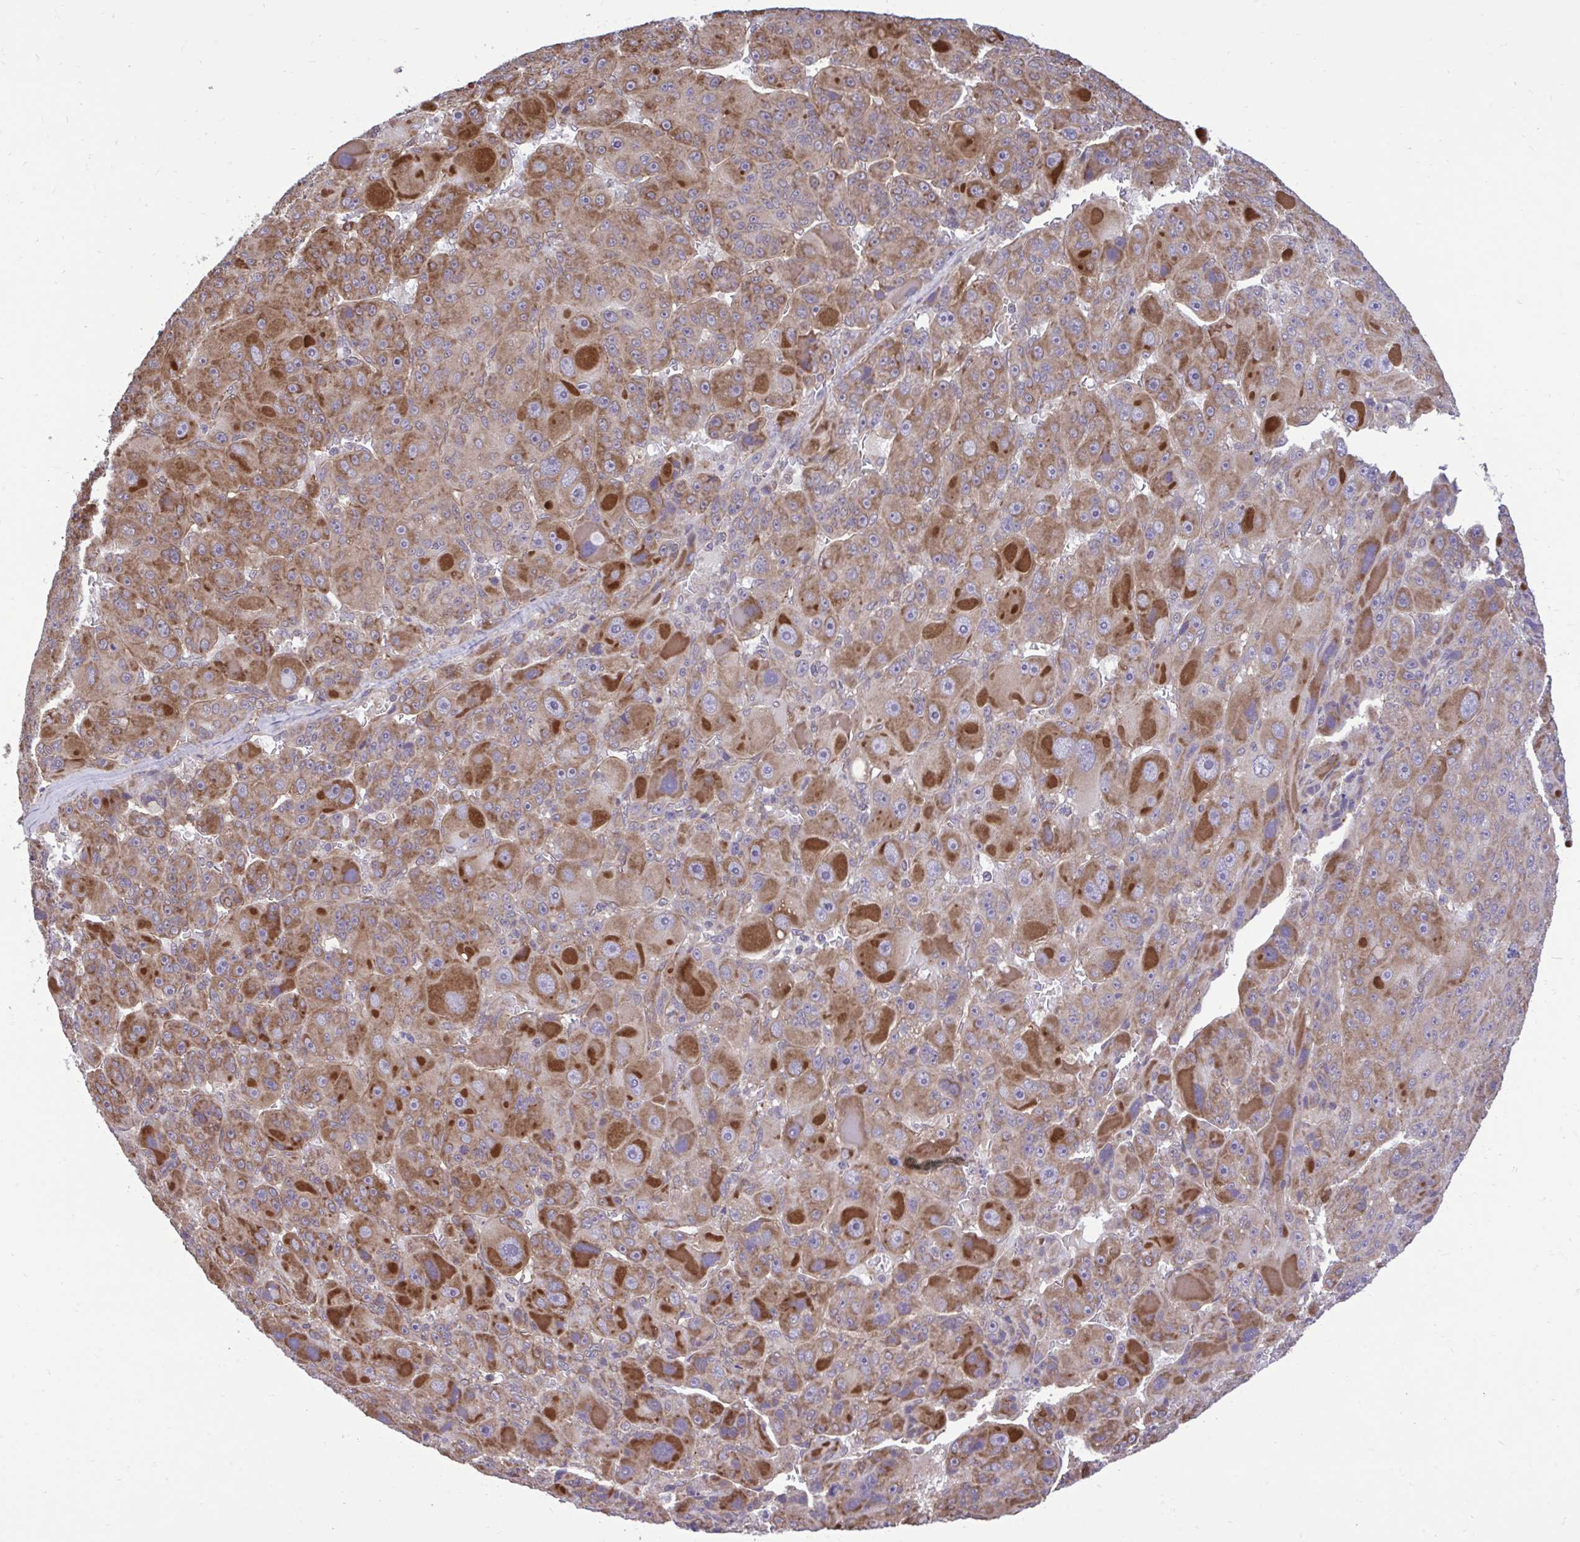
{"staining": {"intensity": "moderate", "quantity": ">75%", "location": "cytoplasmic/membranous"}, "tissue": "liver cancer", "cell_type": "Tumor cells", "image_type": "cancer", "snomed": [{"axis": "morphology", "description": "Carcinoma, Hepatocellular, NOS"}, {"axis": "topography", "description": "Liver"}], "caption": "DAB immunohistochemical staining of human hepatocellular carcinoma (liver) reveals moderate cytoplasmic/membranous protein positivity in approximately >75% of tumor cells. Using DAB (3,3'-diaminobenzidine) (brown) and hematoxylin (blue) stains, captured at high magnification using brightfield microscopy.", "gene": "RPS15", "patient": {"sex": "male", "age": 76}}